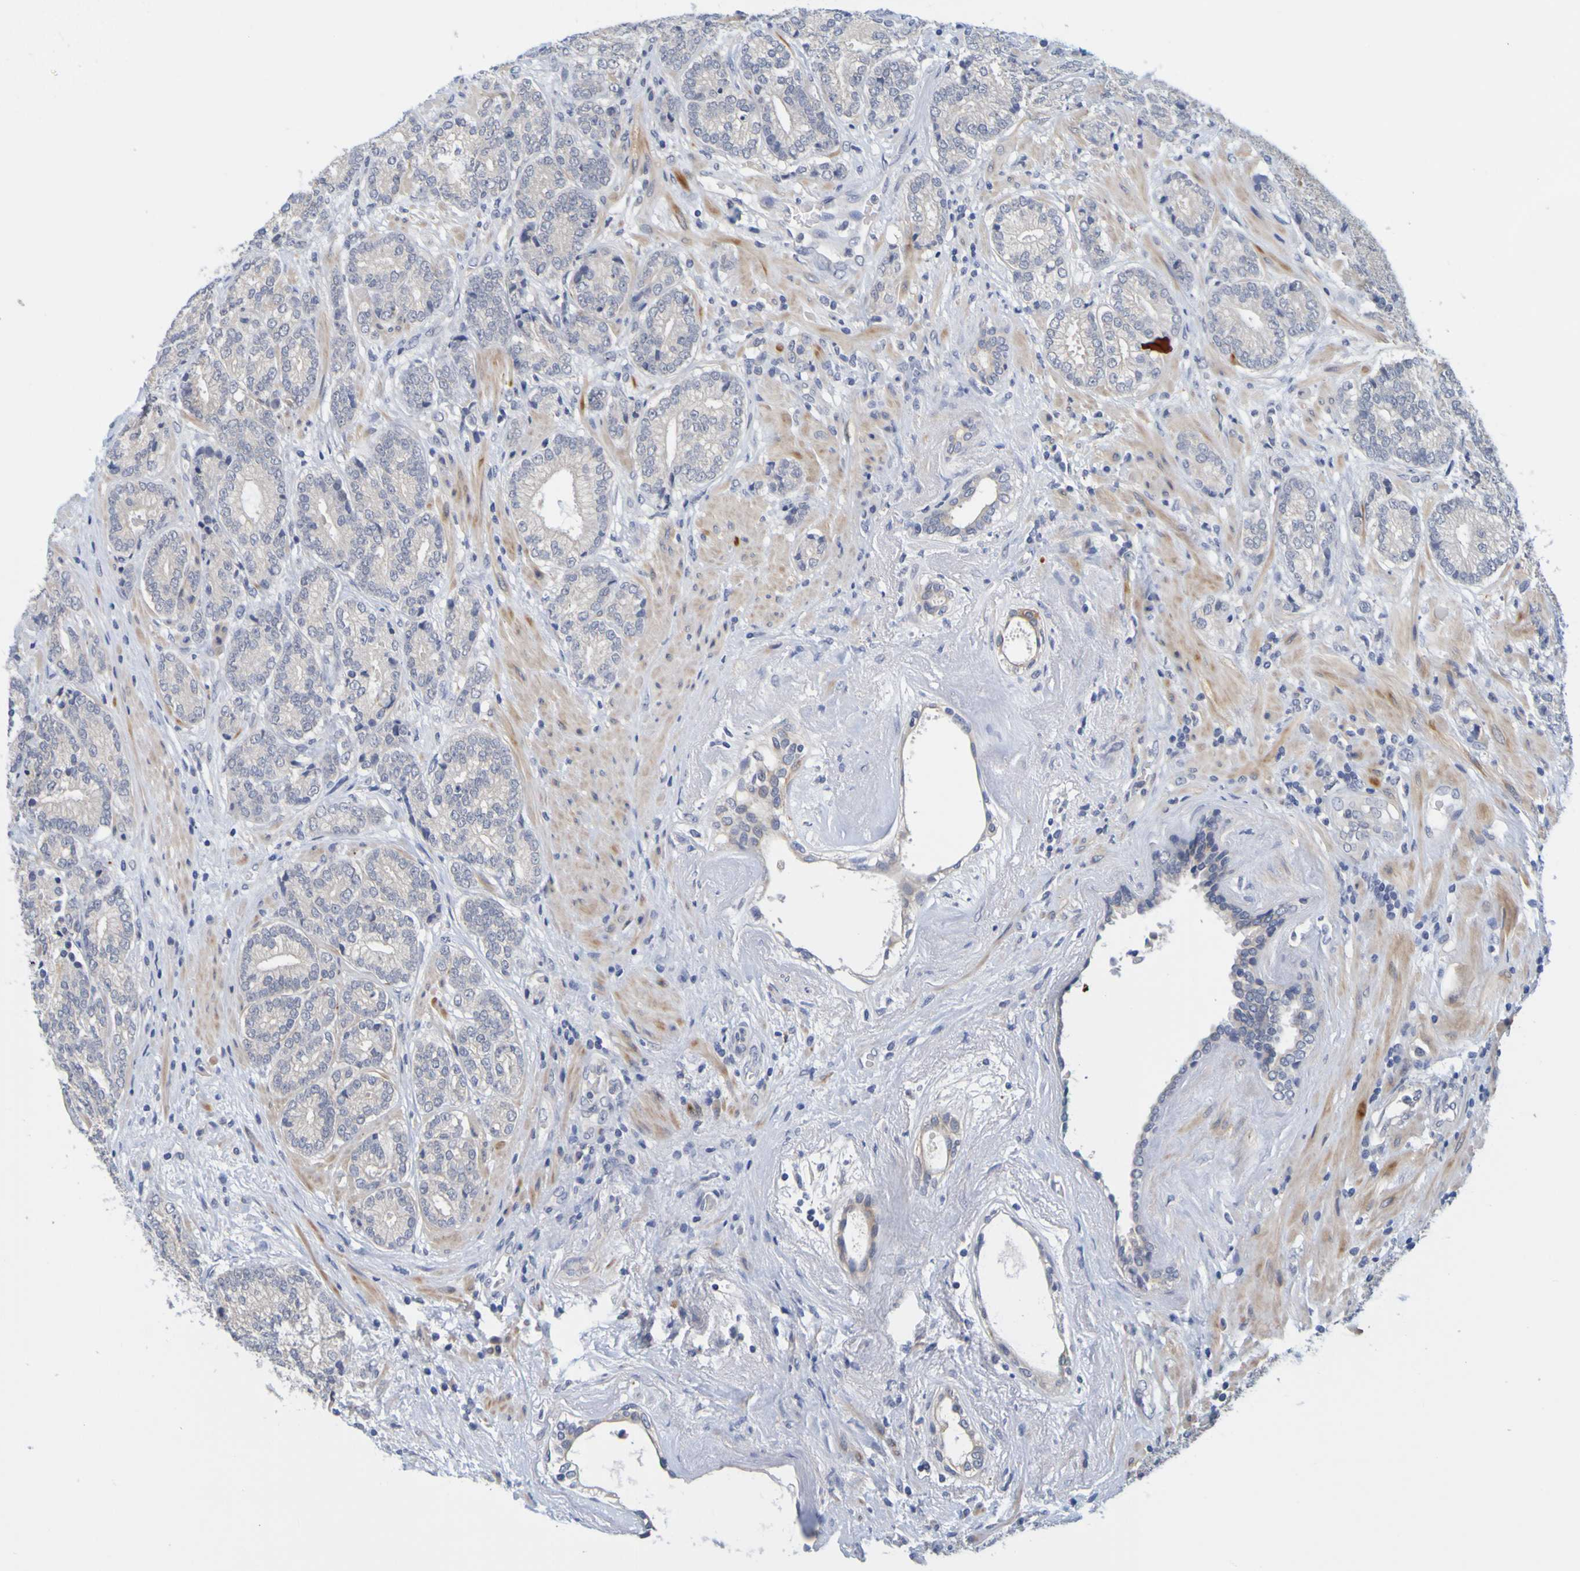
{"staining": {"intensity": "negative", "quantity": "none", "location": "none"}, "tissue": "prostate cancer", "cell_type": "Tumor cells", "image_type": "cancer", "snomed": [{"axis": "morphology", "description": "Adenocarcinoma, High grade"}, {"axis": "topography", "description": "Prostate"}], "caption": "This is an immunohistochemistry (IHC) histopathology image of prostate adenocarcinoma (high-grade). There is no expression in tumor cells.", "gene": "ENDOU", "patient": {"sex": "male", "age": 61}}